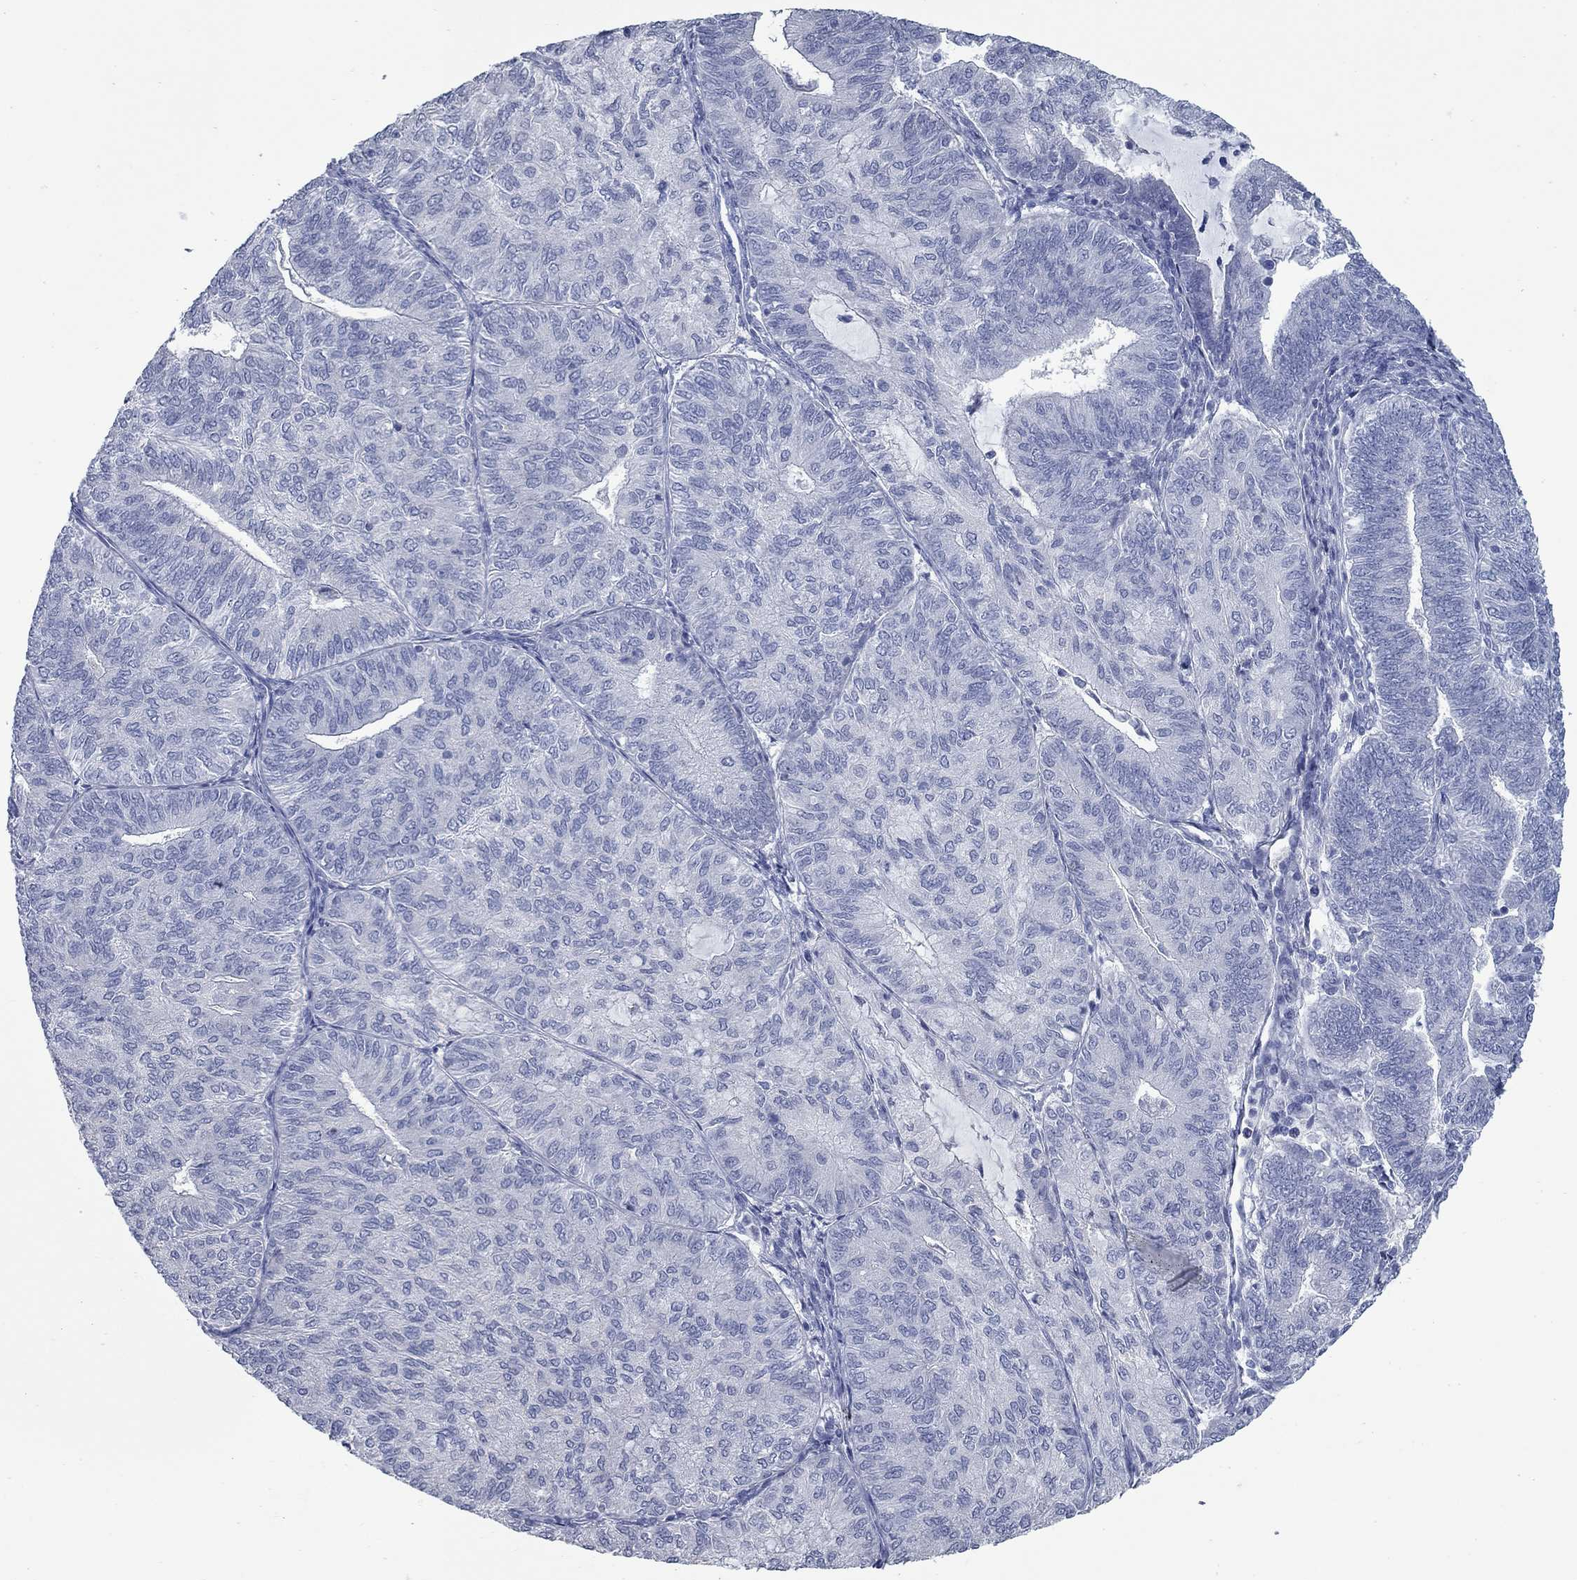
{"staining": {"intensity": "negative", "quantity": "none", "location": "none"}, "tissue": "endometrial cancer", "cell_type": "Tumor cells", "image_type": "cancer", "snomed": [{"axis": "morphology", "description": "Adenocarcinoma, NOS"}, {"axis": "topography", "description": "Endometrium"}], "caption": "This is a image of IHC staining of adenocarcinoma (endometrial), which shows no staining in tumor cells.", "gene": "KIRREL2", "patient": {"sex": "female", "age": 82}}